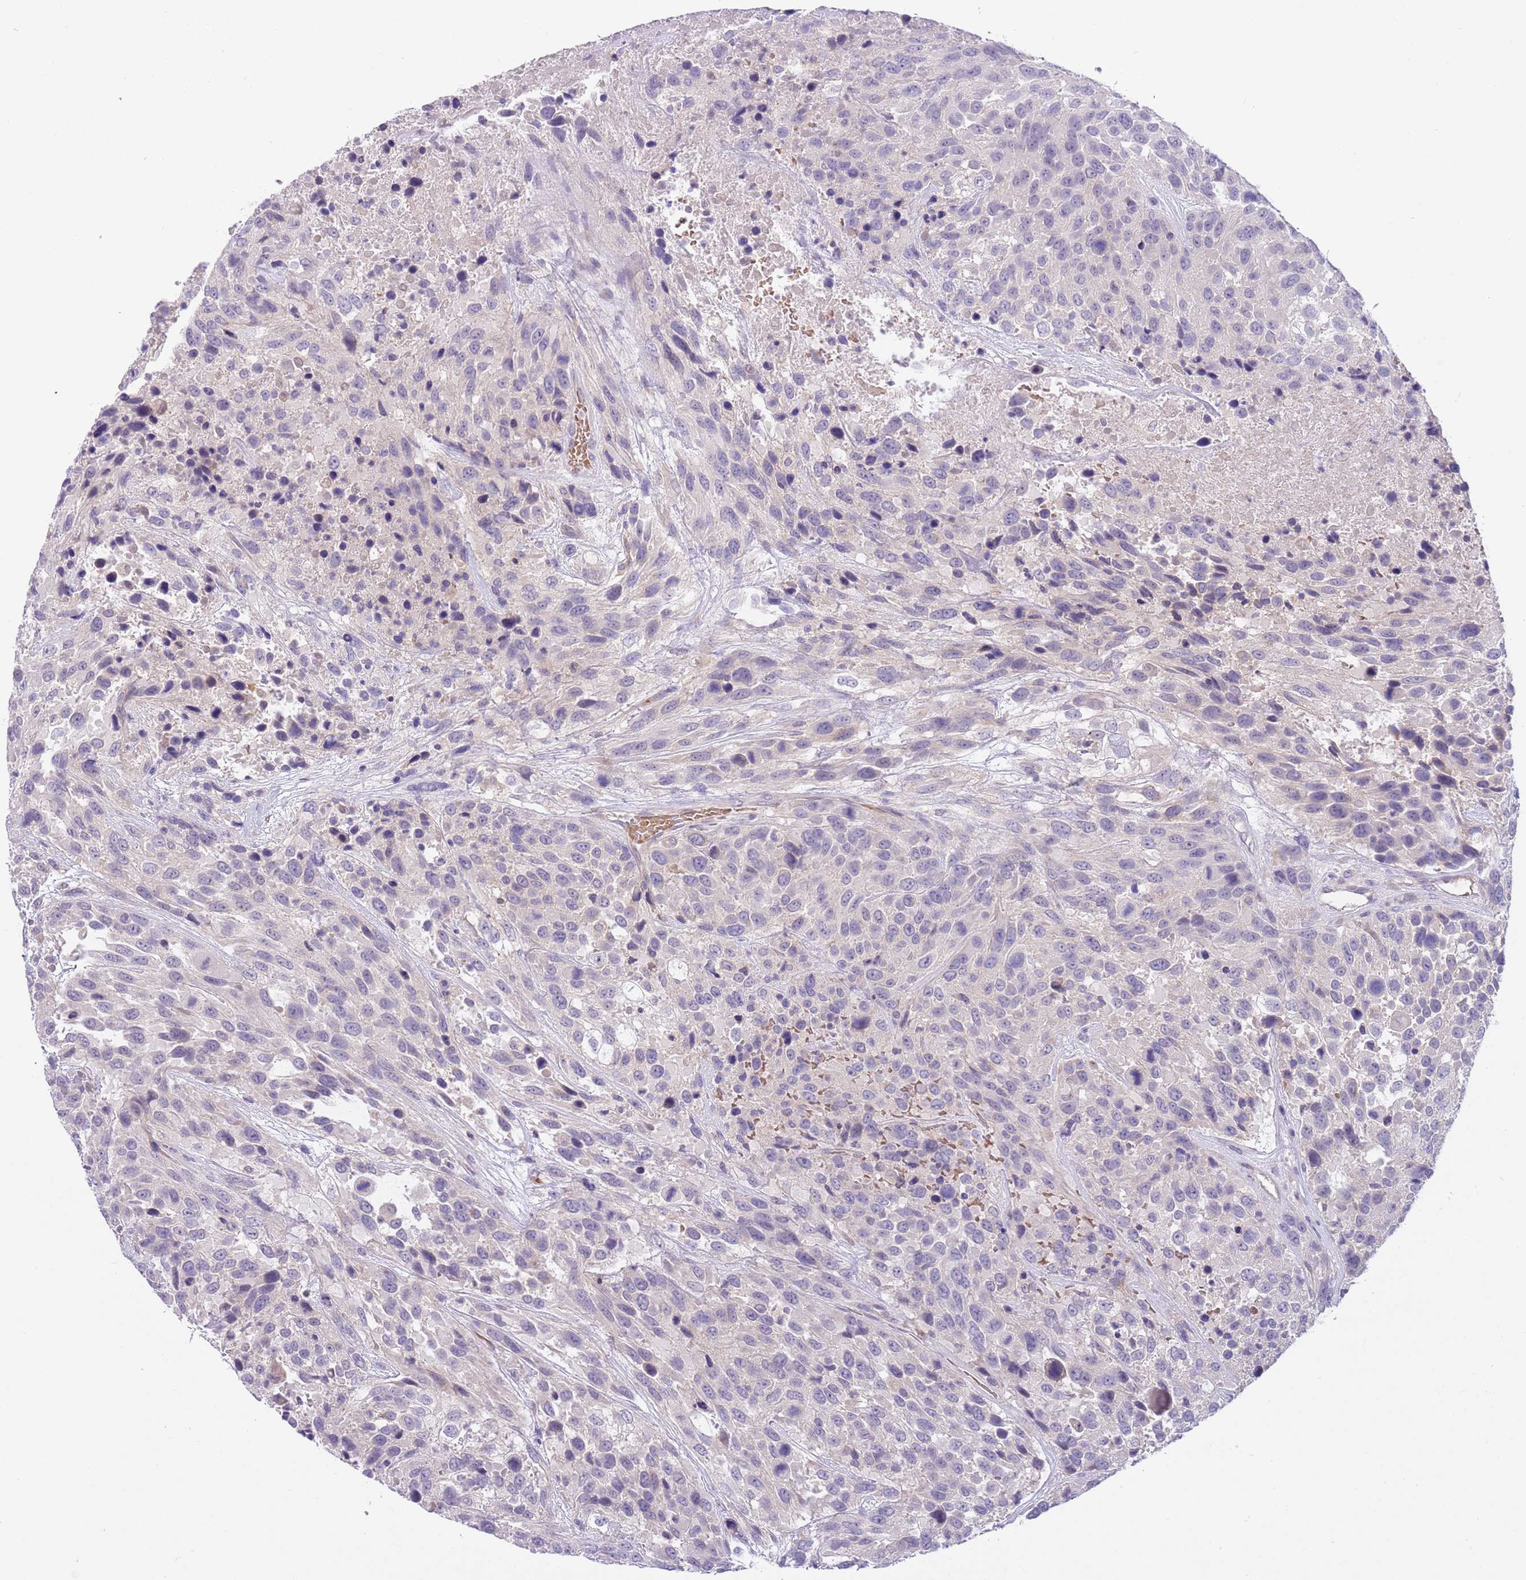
{"staining": {"intensity": "negative", "quantity": "none", "location": "none"}, "tissue": "urothelial cancer", "cell_type": "Tumor cells", "image_type": "cancer", "snomed": [{"axis": "morphology", "description": "Urothelial carcinoma, High grade"}, {"axis": "topography", "description": "Urinary bladder"}], "caption": "Tumor cells show no significant protein positivity in urothelial carcinoma (high-grade).", "gene": "CFAP73", "patient": {"sex": "female", "age": 70}}